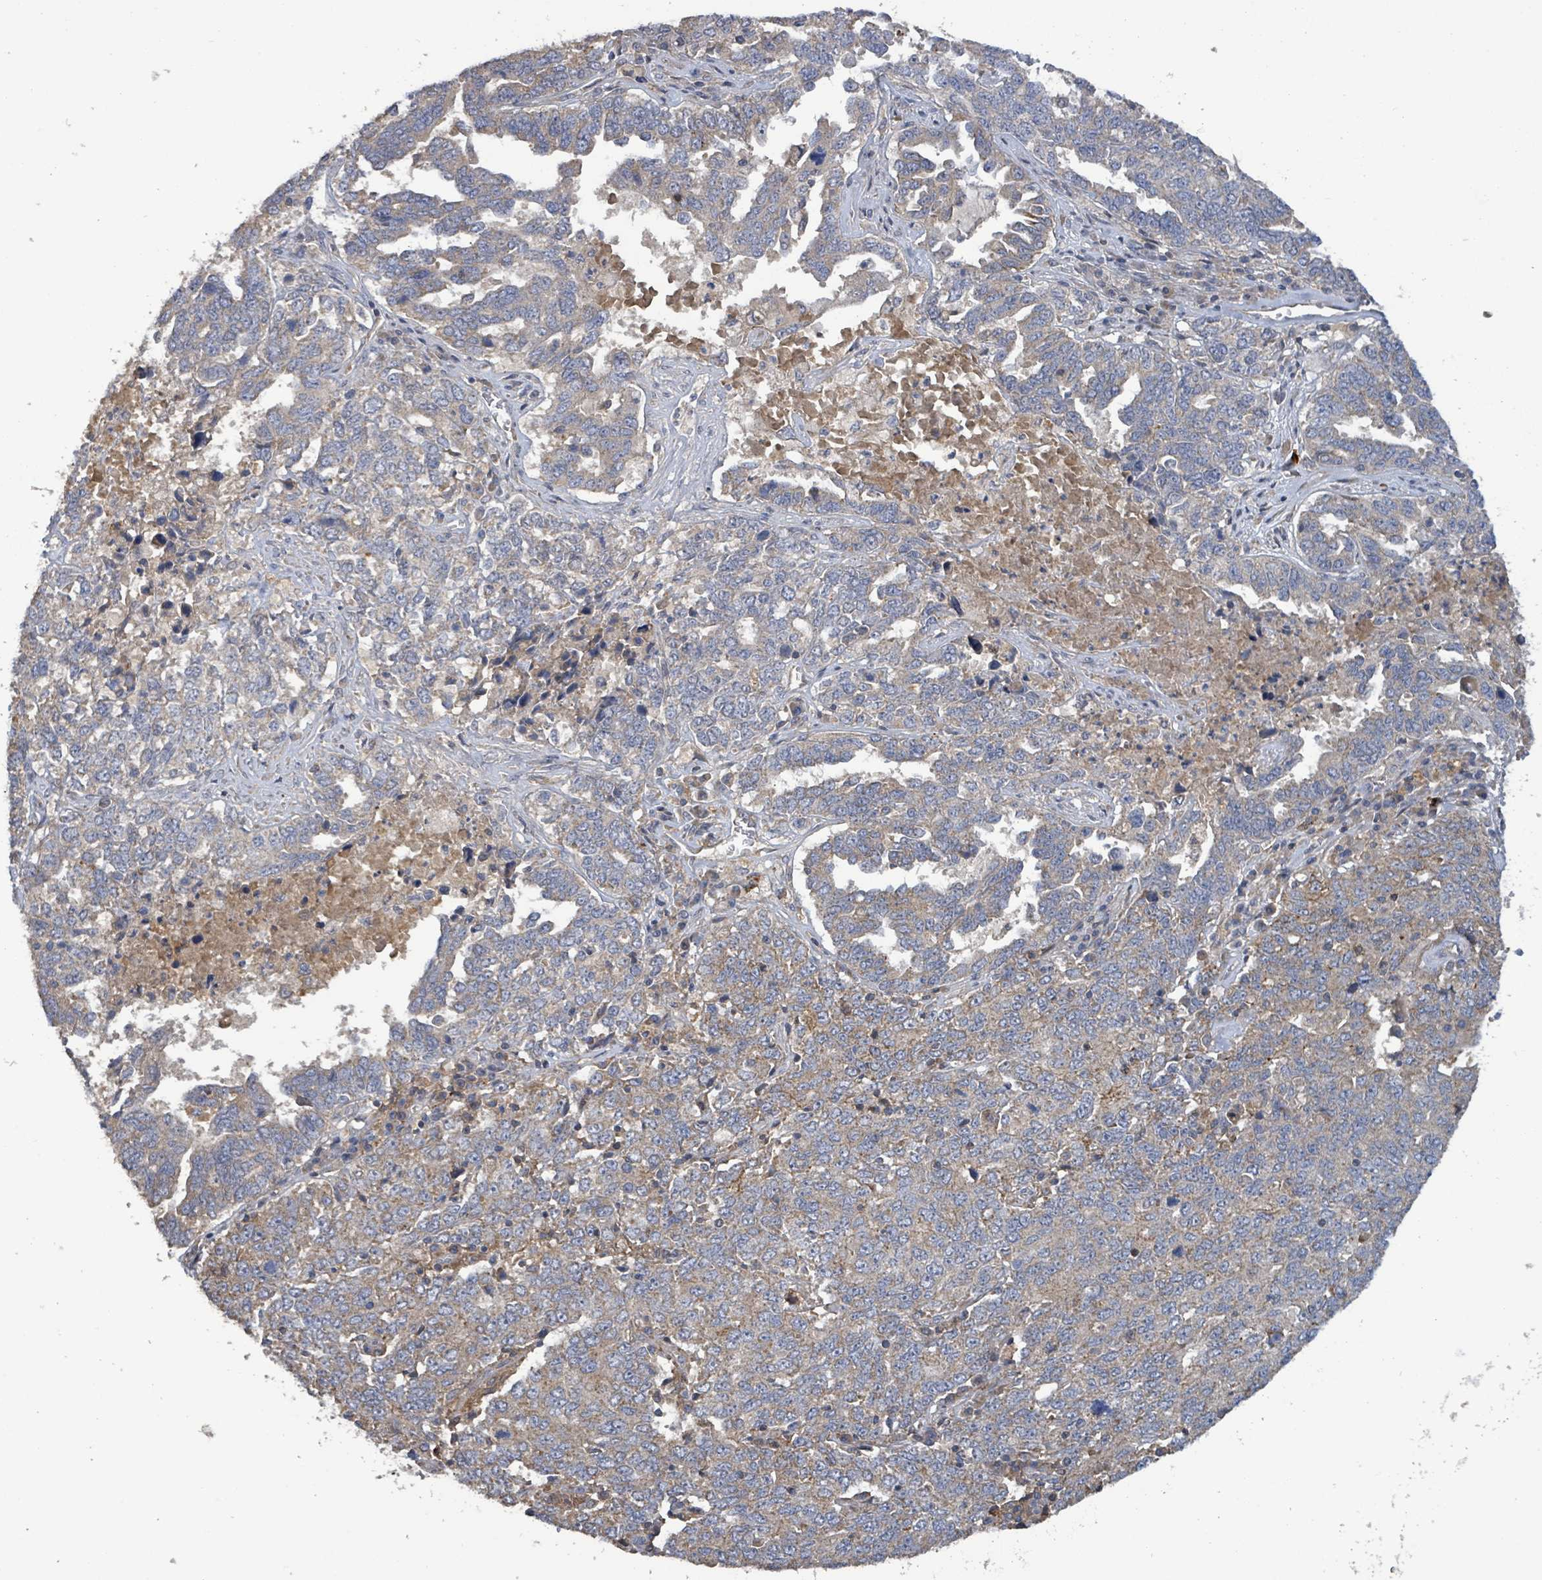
{"staining": {"intensity": "moderate", "quantity": "25%-75%", "location": "cytoplasmic/membranous"}, "tissue": "ovarian cancer", "cell_type": "Tumor cells", "image_type": "cancer", "snomed": [{"axis": "morphology", "description": "Carcinoma, endometroid"}, {"axis": "topography", "description": "Ovary"}], "caption": "Human ovarian cancer (endometroid carcinoma) stained with a brown dye displays moderate cytoplasmic/membranous positive staining in approximately 25%-75% of tumor cells.", "gene": "PLAAT1", "patient": {"sex": "female", "age": 62}}